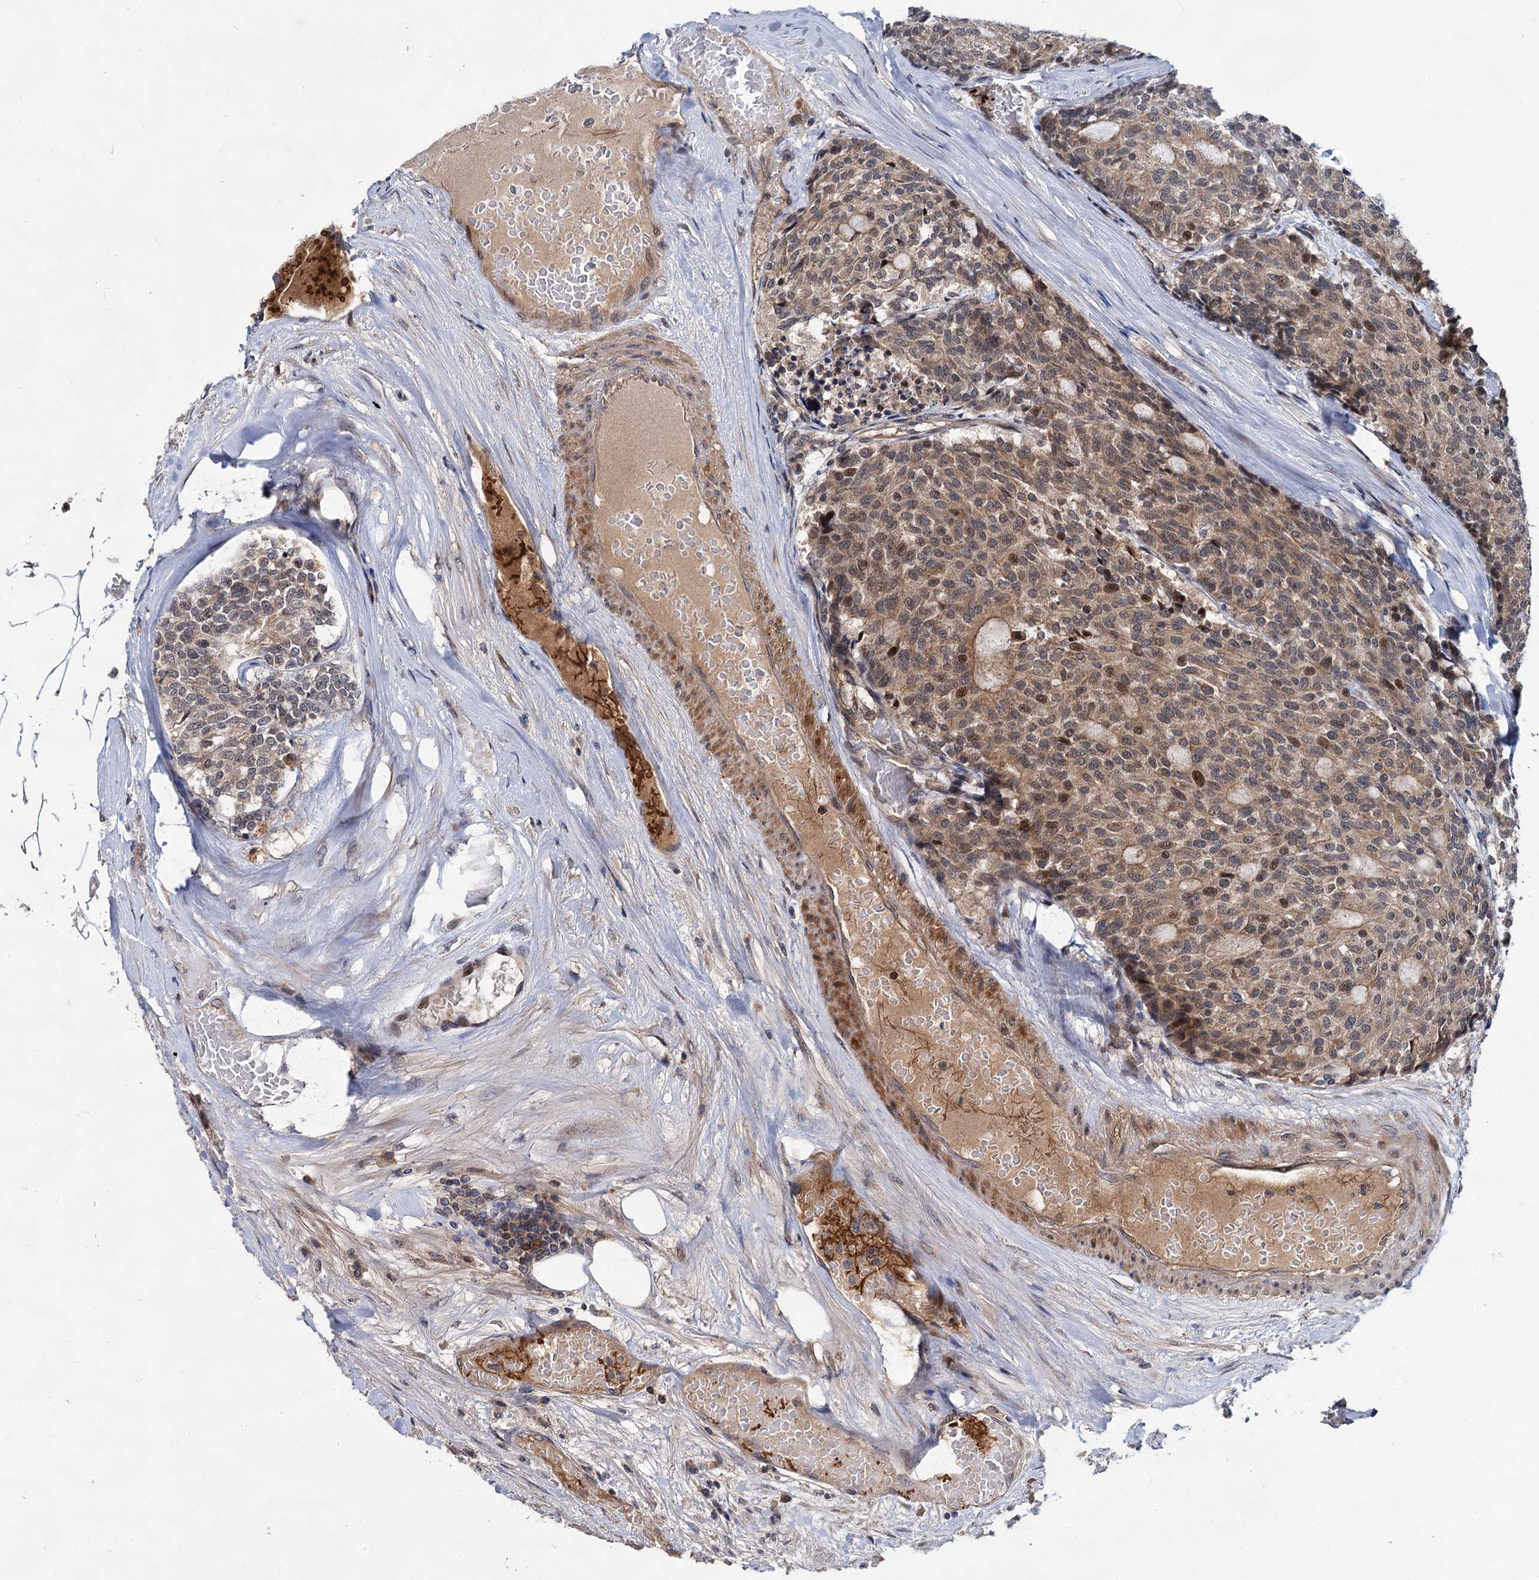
{"staining": {"intensity": "moderate", "quantity": "25%-75%", "location": "cytoplasmic/membranous,nuclear"}, "tissue": "carcinoid", "cell_type": "Tumor cells", "image_type": "cancer", "snomed": [{"axis": "morphology", "description": "Carcinoid, malignant, NOS"}, {"axis": "topography", "description": "Pancreas"}], "caption": "IHC photomicrograph of carcinoid (malignant) stained for a protein (brown), which reveals medium levels of moderate cytoplasmic/membranous and nuclear positivity in about 25%-75% of tumor cells.", "gene": "ABLIM1", "patient": {"sex": "female", "age": 54}}